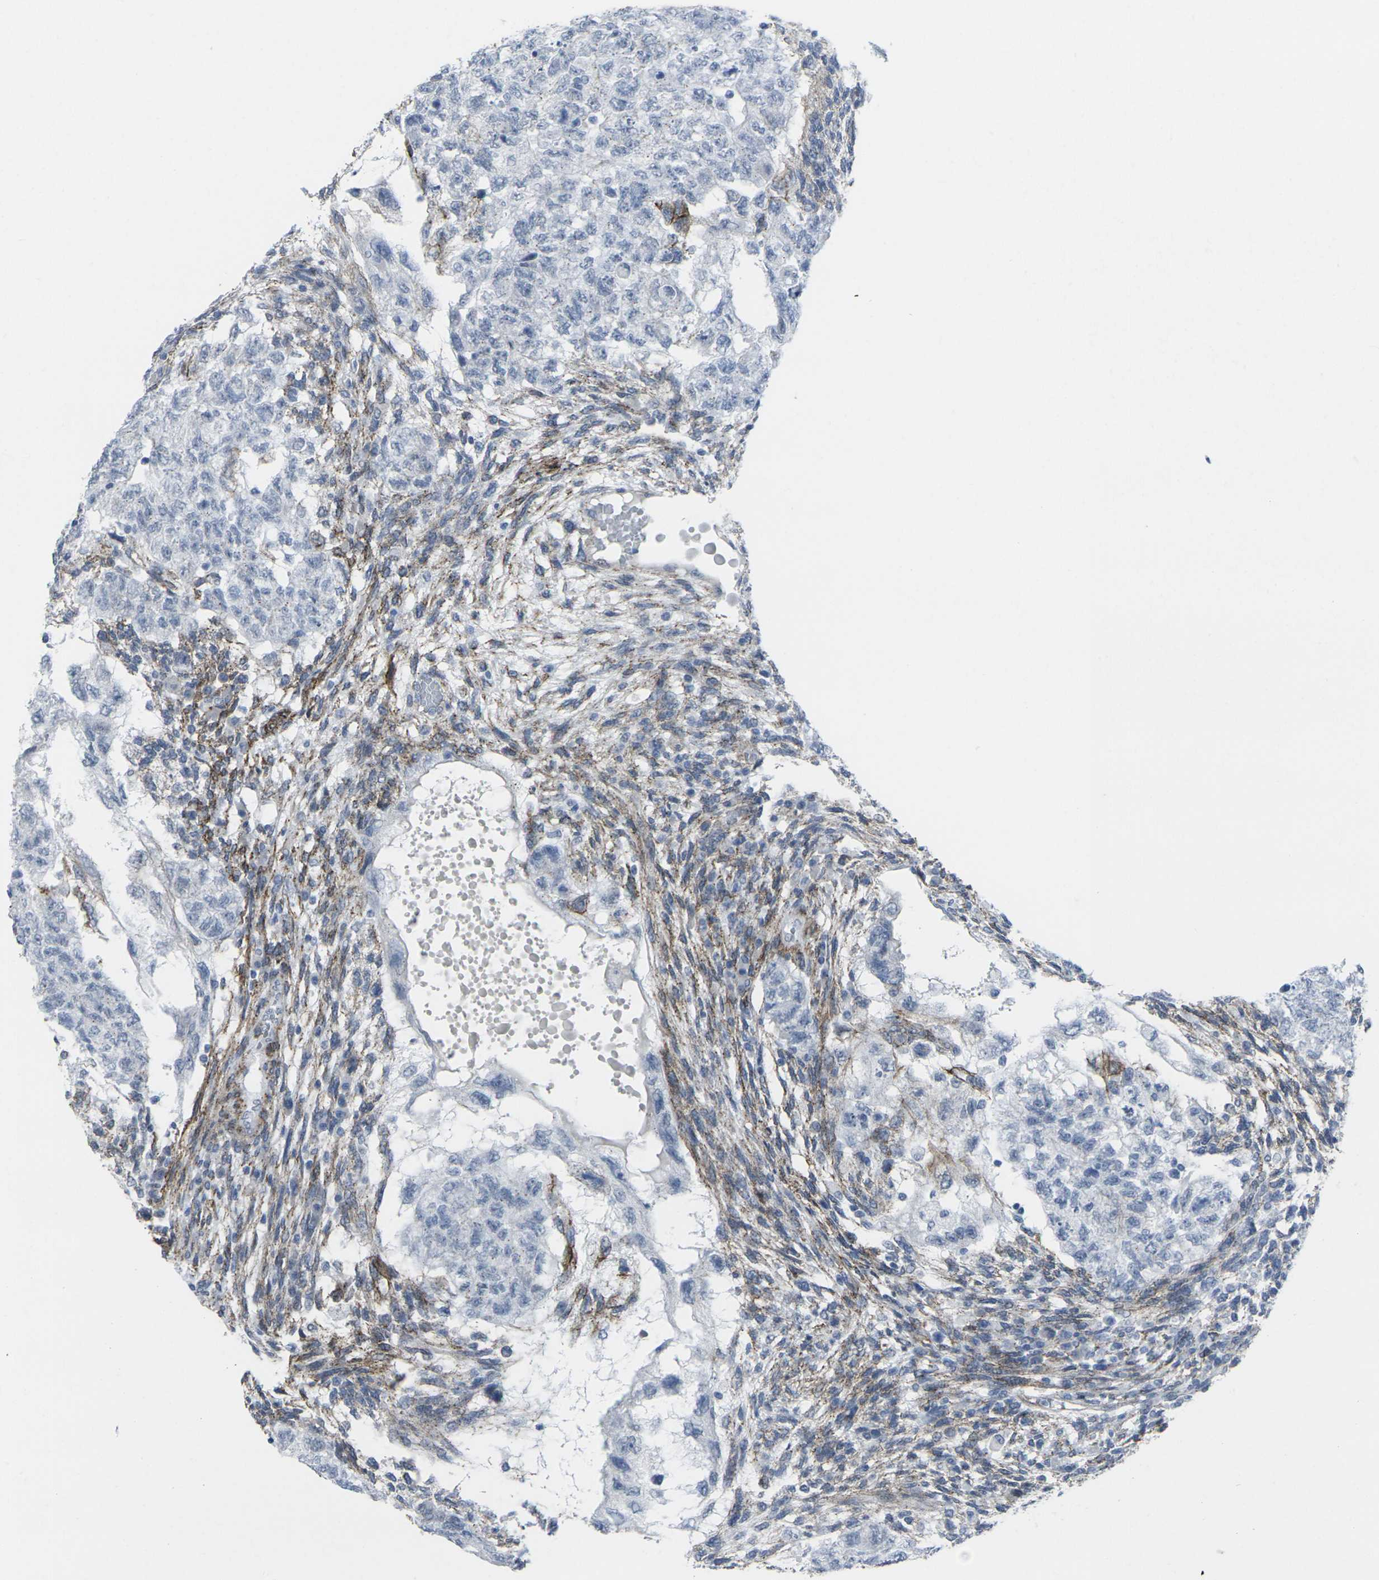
{"staining": {"intensity": "negative", "quantity": "none", "location": "none"}, "tissue": "testis cancer", "cell_type": "Tumor cells", "image_type": "cancer", "snomed": [{"axis": "morphology", "description": "Normal tissue, NOS"}, {"axis": "morphology", "description": "Carcinoma, Embryonal, NOS"}, {"axis": "topography", "description": "Testis"}], "caption": "Tumor cells are negative for protein expression in human testis cancer (embryonal carcinoma). (Brightfield microscopy of DAB IHC at high magnification).", "gene": "CDH11", "patient": {"sex": "male", "age": 36}}